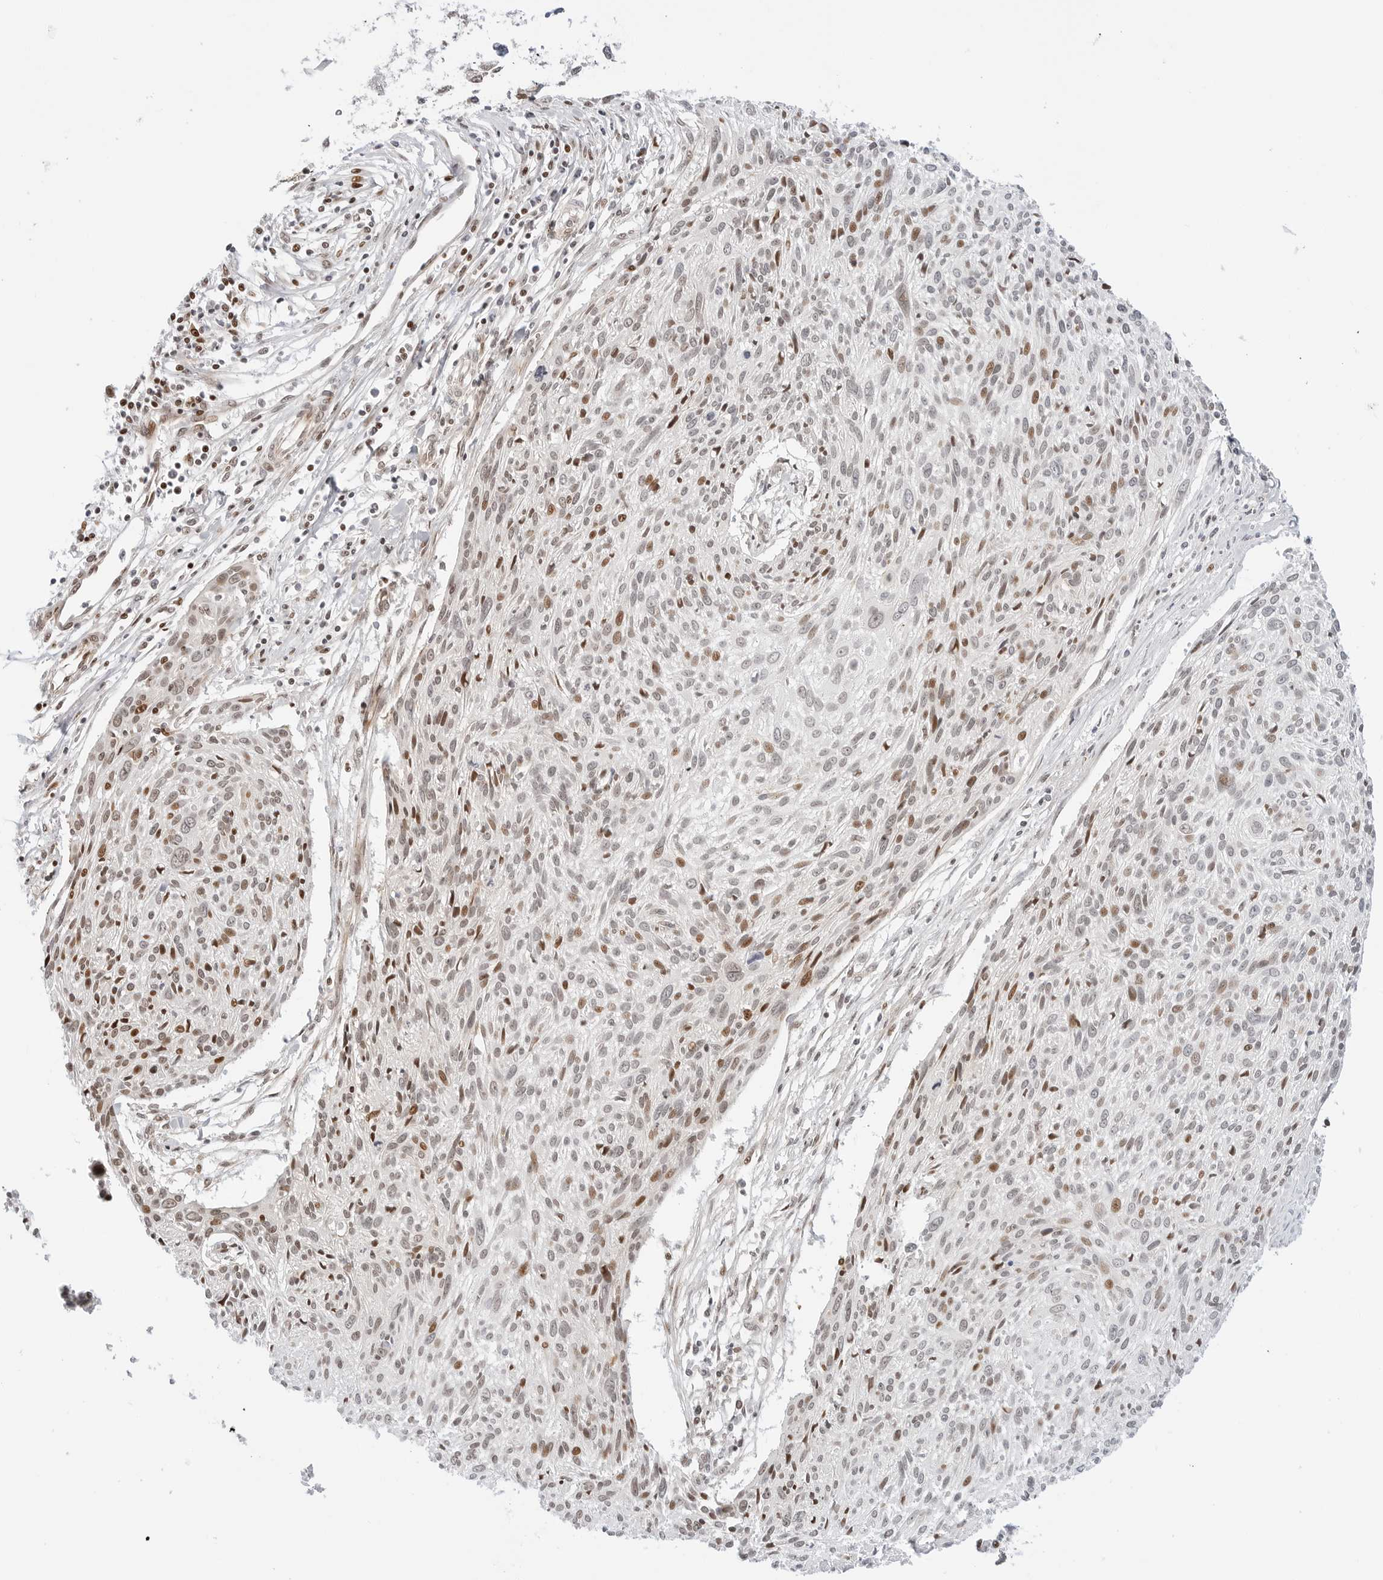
{"staining": {"intensity": "moderate", "quantity": "25%-75%", "location": "nuclear"}, "tissue": "cervical cancer", "cell_type": "Tumor cells", "image_type": "cancer", "snomed": [{"axis": "morphology", "description": "Squamous cell carcinoma, NOS"}, {"axis": "topography", "description": "Cervix"}], "caption": "Cervical cancer stained with IHC reveals moderate nuclear positivity in approximately 25%-75% of tumor cells. (DAB = brown stain, brightfield microscopy at high magnification).", "gene": "ZNF613", "patient": {"sex": "female", "age": 51}}